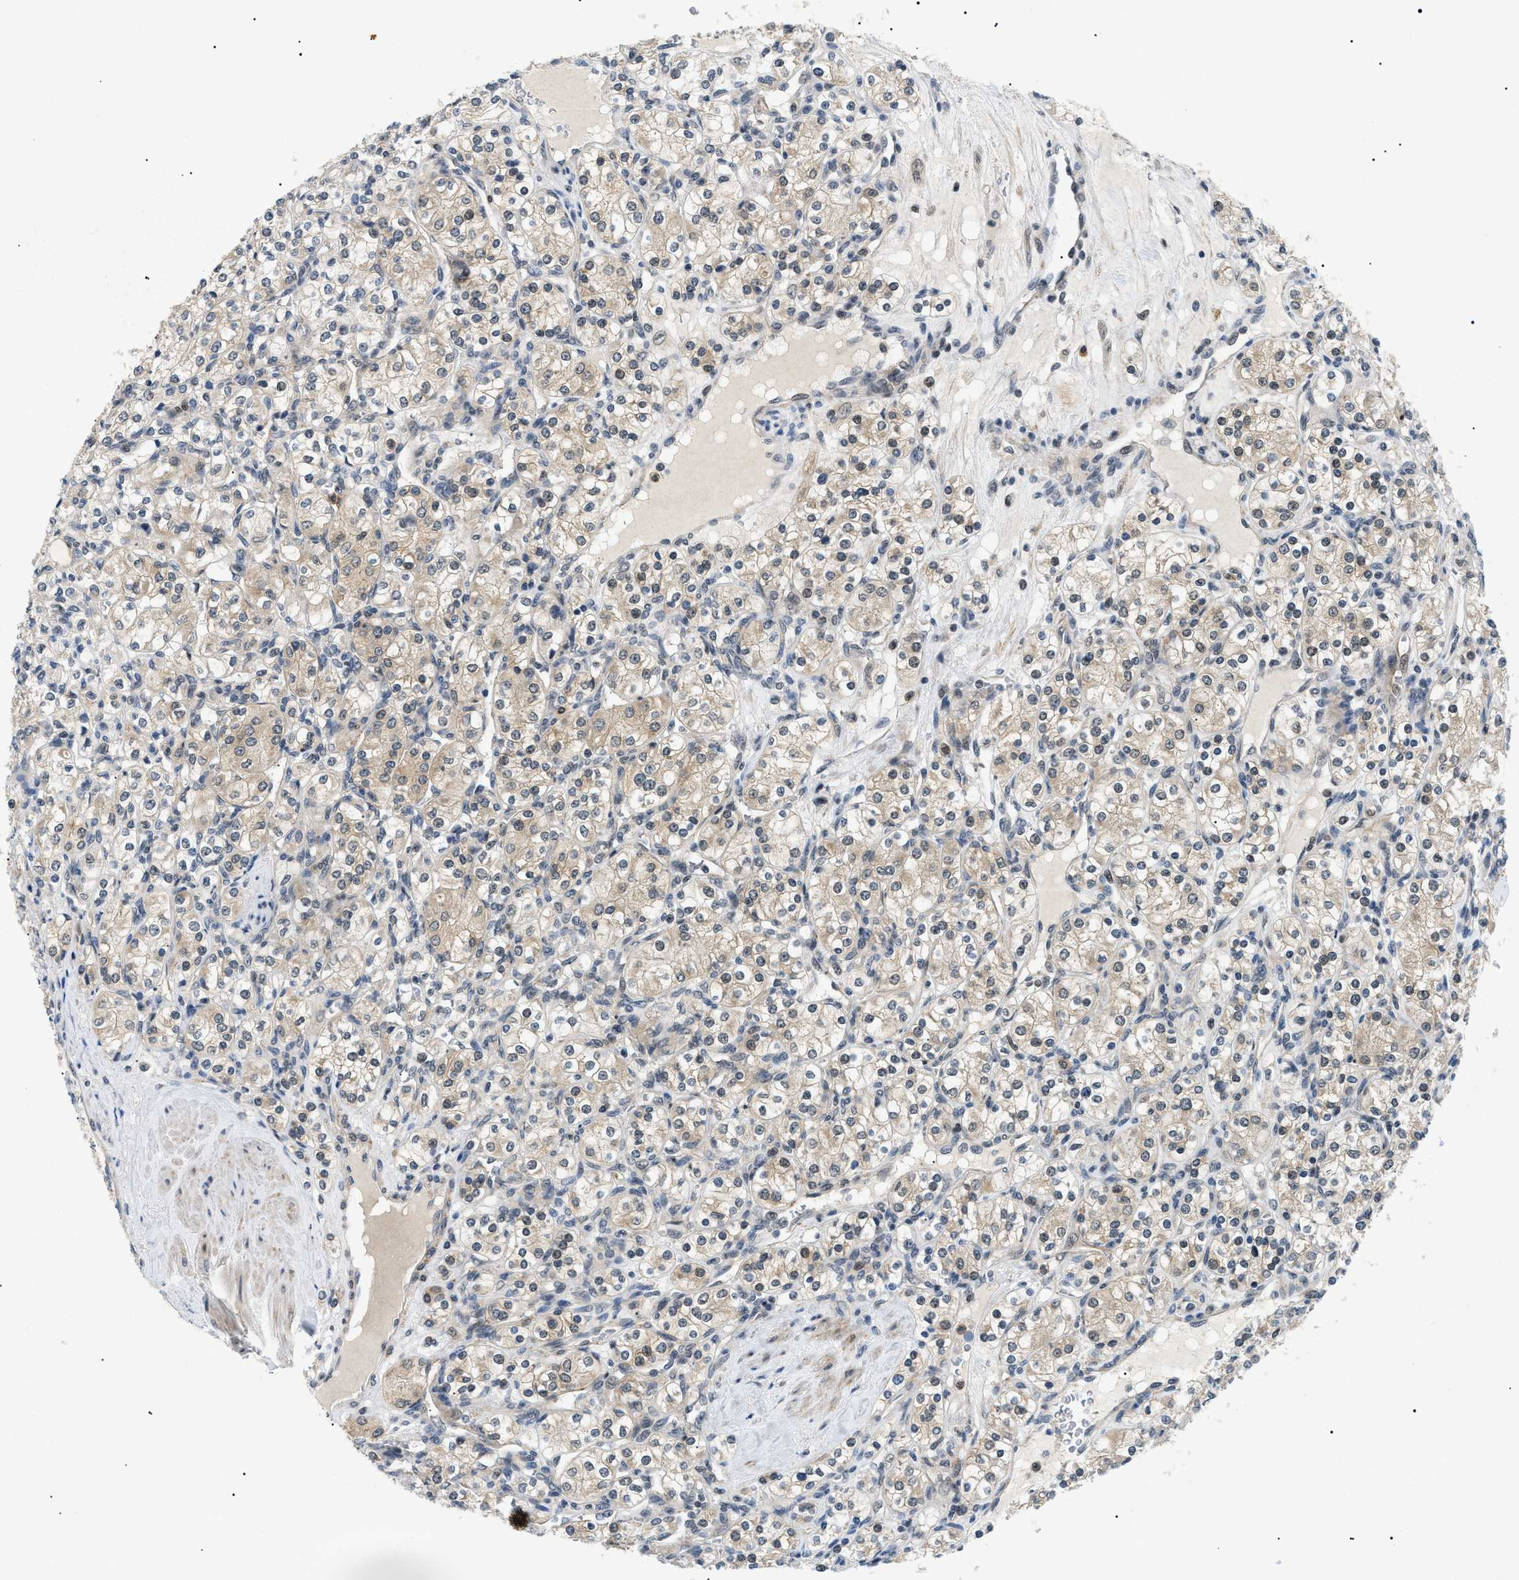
{"staining": {"intensity": "weak", "quantity": "25%-75%", "location": "cytoplasmic/membranous"}, "tissue": "renal cancer", "cell_type": "Tumor cells", "image_type": "cancer", "snomed": [{"axis": "morphology", "description": "Adenocarcinoma, NOS"}, {"axis": "topography", "description": "Kidney"}], "caption": "Renal adenocarcinoma was stained to show a protein in brown. There is low levels of weak cytoplasmic/membranous positivity in approximately 25%-75% of tumor cells.", "gene": "RBM15", "patient": {"sex": "male", "age": 77}}